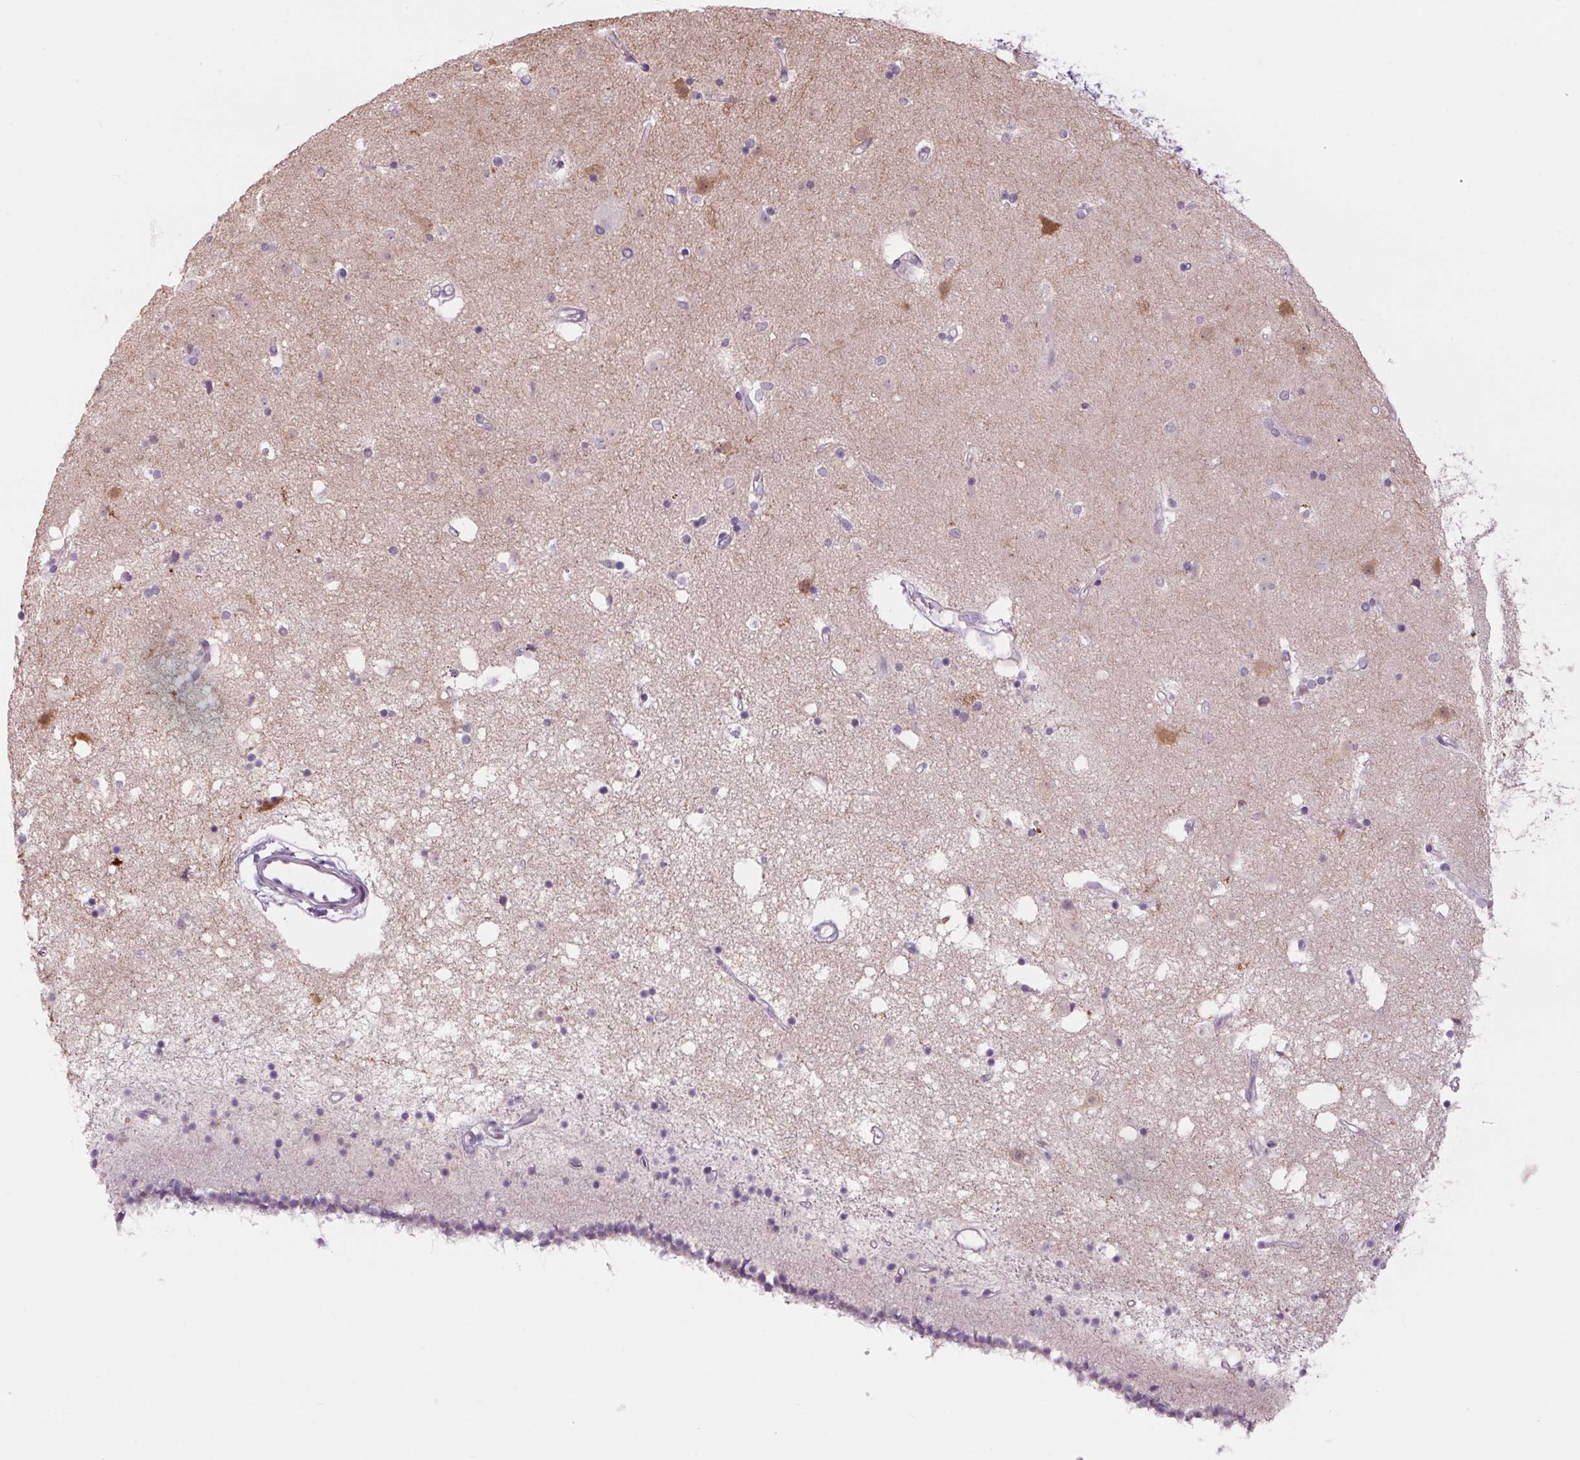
{"staining": {"intensity": "negative", "quantity": "none", "location": "none"}, "tissue": "caudate", "cell_type": "Glial cells", "image_type": "normal", "snomed": [{"axis": "morphology", "description": "Normal tissue, NOS"}, {"axis": "topography", "description": "Lateral ventricle wall"}], "caption": "Histopathology image shows no significant protein expression in glial cells of benign caudate. The staining is performed using DAB brown chromogen with nuclei counter-stained in using hematoxylin.", "gene": "PPP1R1A", "patient": {"sex": "female", "age": 71}}